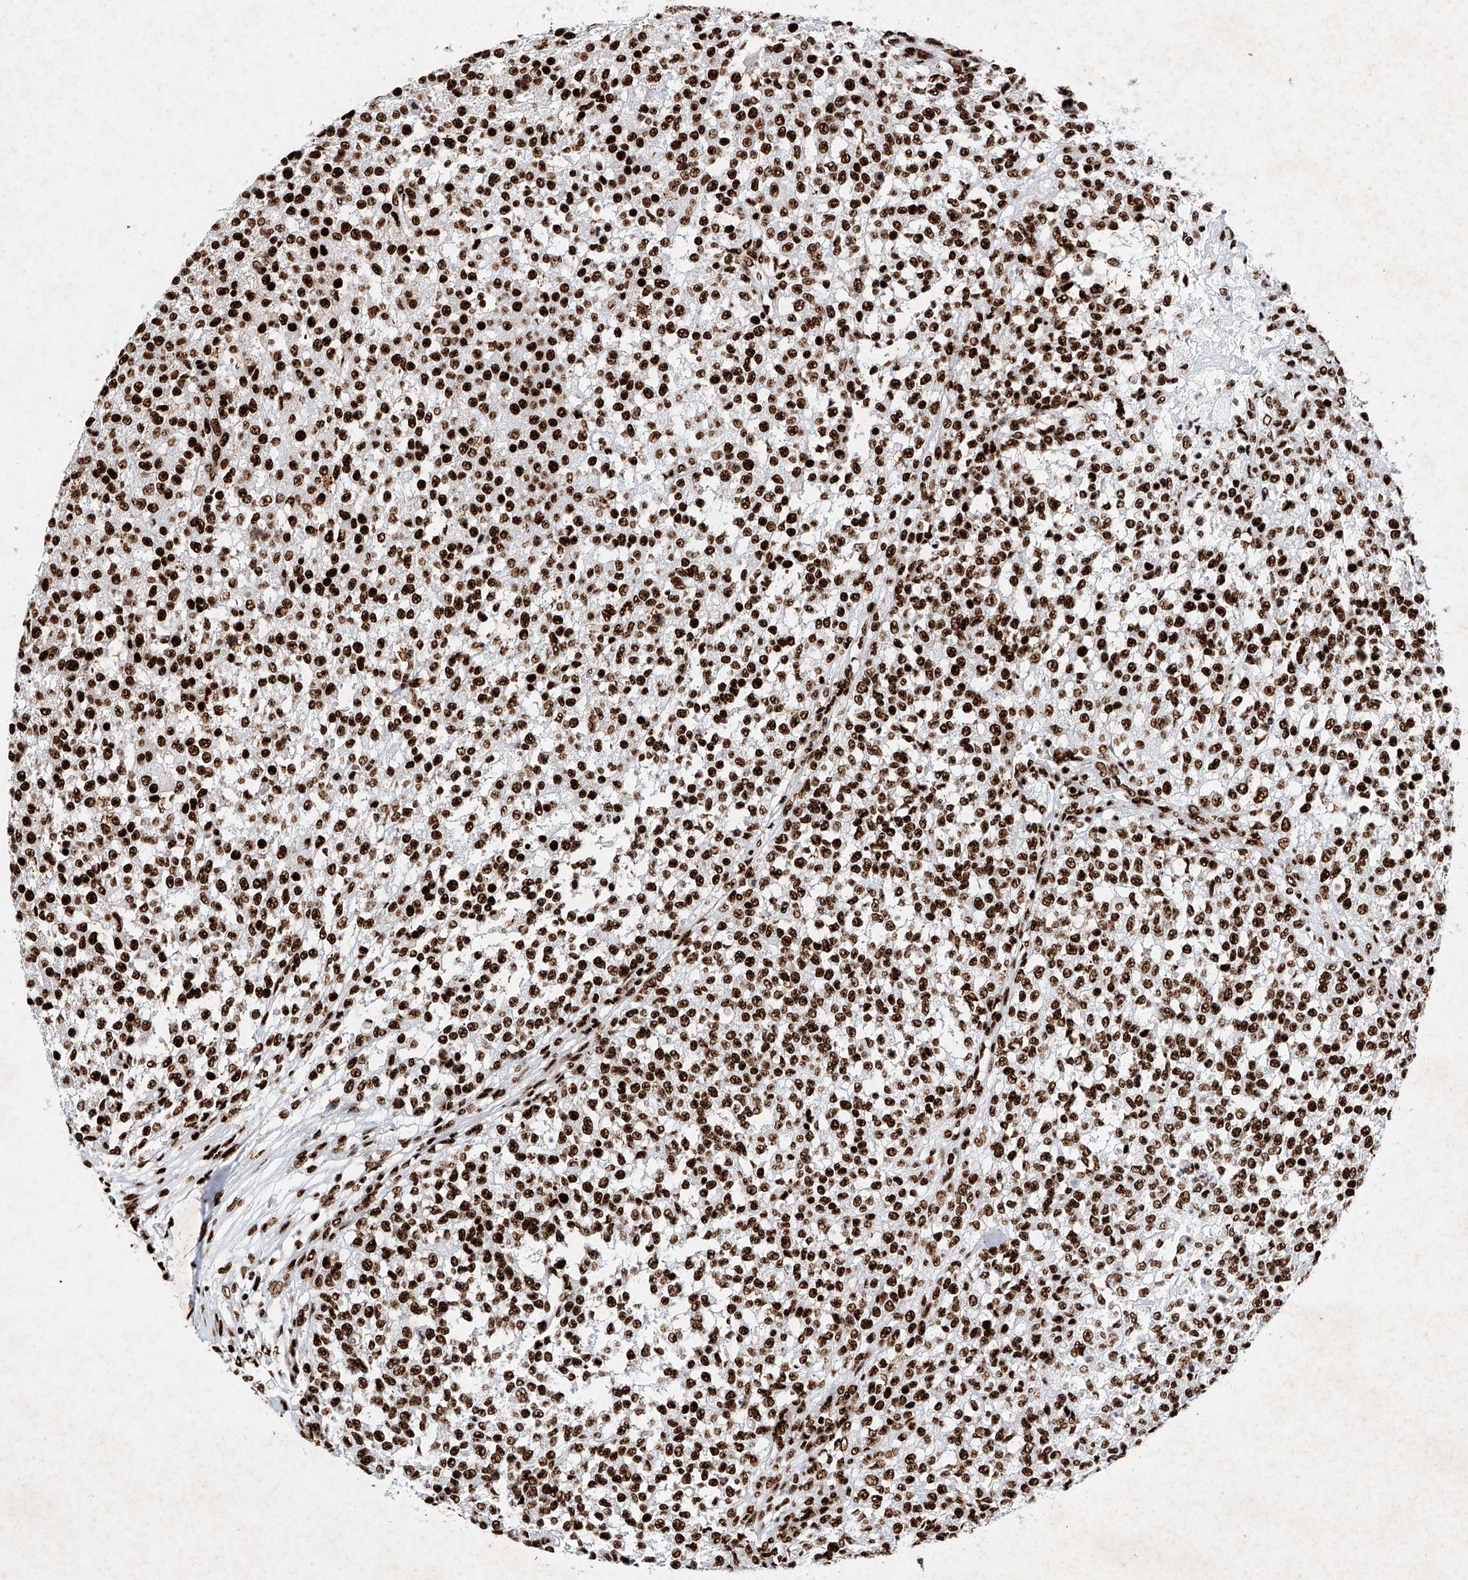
{"staining": {"intensity": "strong", "quantity": ">75%", "location": "nuclear"}, "tissue": "testis cancer", "cell_type": "Tumor cells", "image_type": "cancer", "snomed": [{"axis": "morphology", "description": "Seminoma, NOS"}, {"axis": "topography", "description": "Testis"}], "caption": "Protein staining shows strong nuclear expression in approximately >75% of tumor cells in testis seminoma. Using DAB (brown) and hematoxylin (blue) stains, captured at high magnification using brightfield microscopy.", "gene": "SRSF6", "patient": {"sex": "male", "age": 59}}